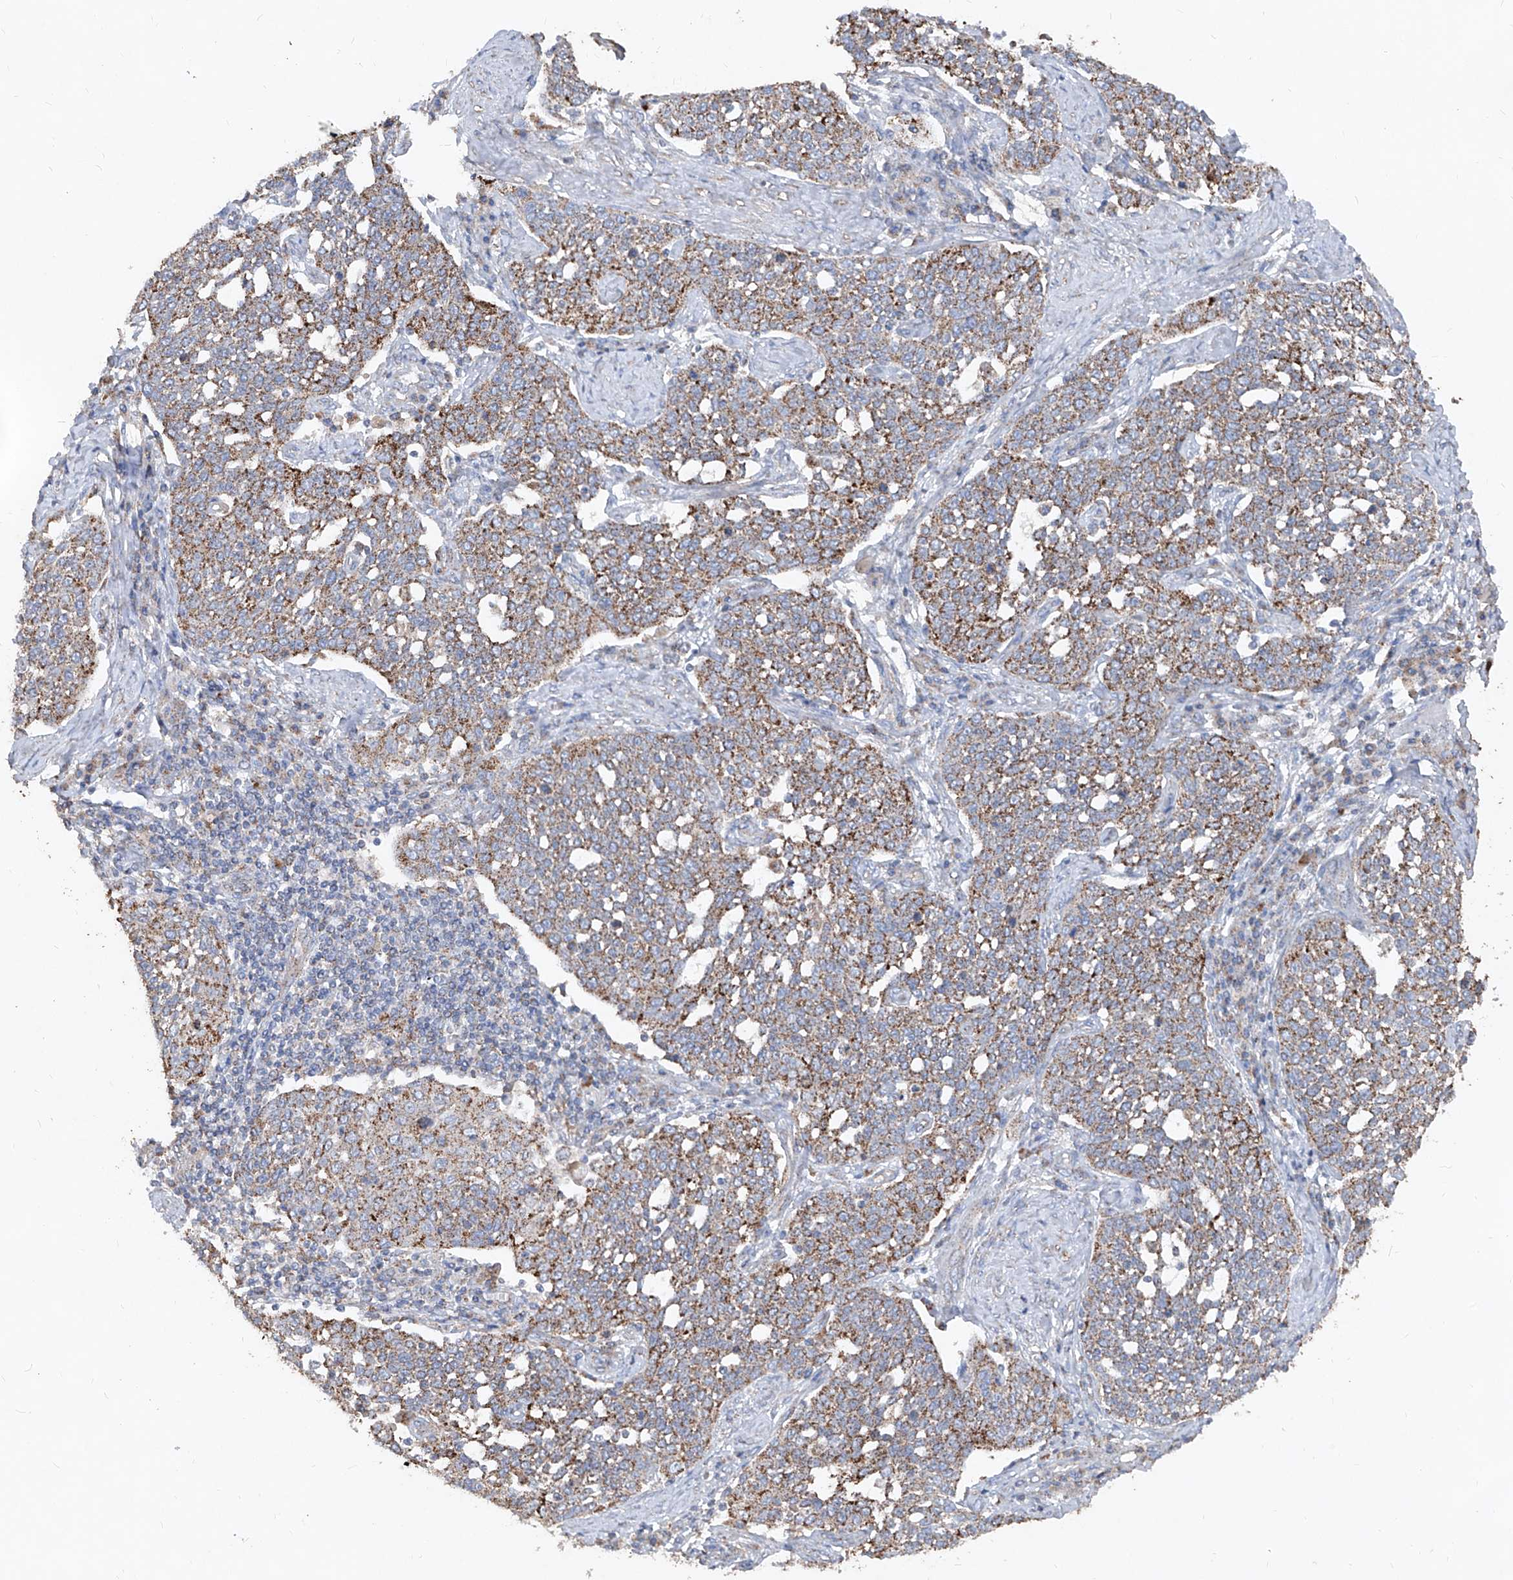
{"staining": {"intensity": "moderate", "quantity": "25%-75%", "location": "cytoplasmic/membranous"}, "tissue": "cervical cancer", "cell_type": "Tumor cells", "image_type": "cancer", "snomed": [{"axis": "morphology", "description": "Squamous cell carcinoma, NOS"}, {"axis": "topography", "description": "Cervix"}], "caption": "Immunohistochemical staining of squamous cell carcinoma (cervical) reveals medium levels of moderate cytoplasmic/membranous staining in approximately 25%-75% of tumor cells.", "gene": "ABCD3", "patient": {"sex": "female", "age": 34}}